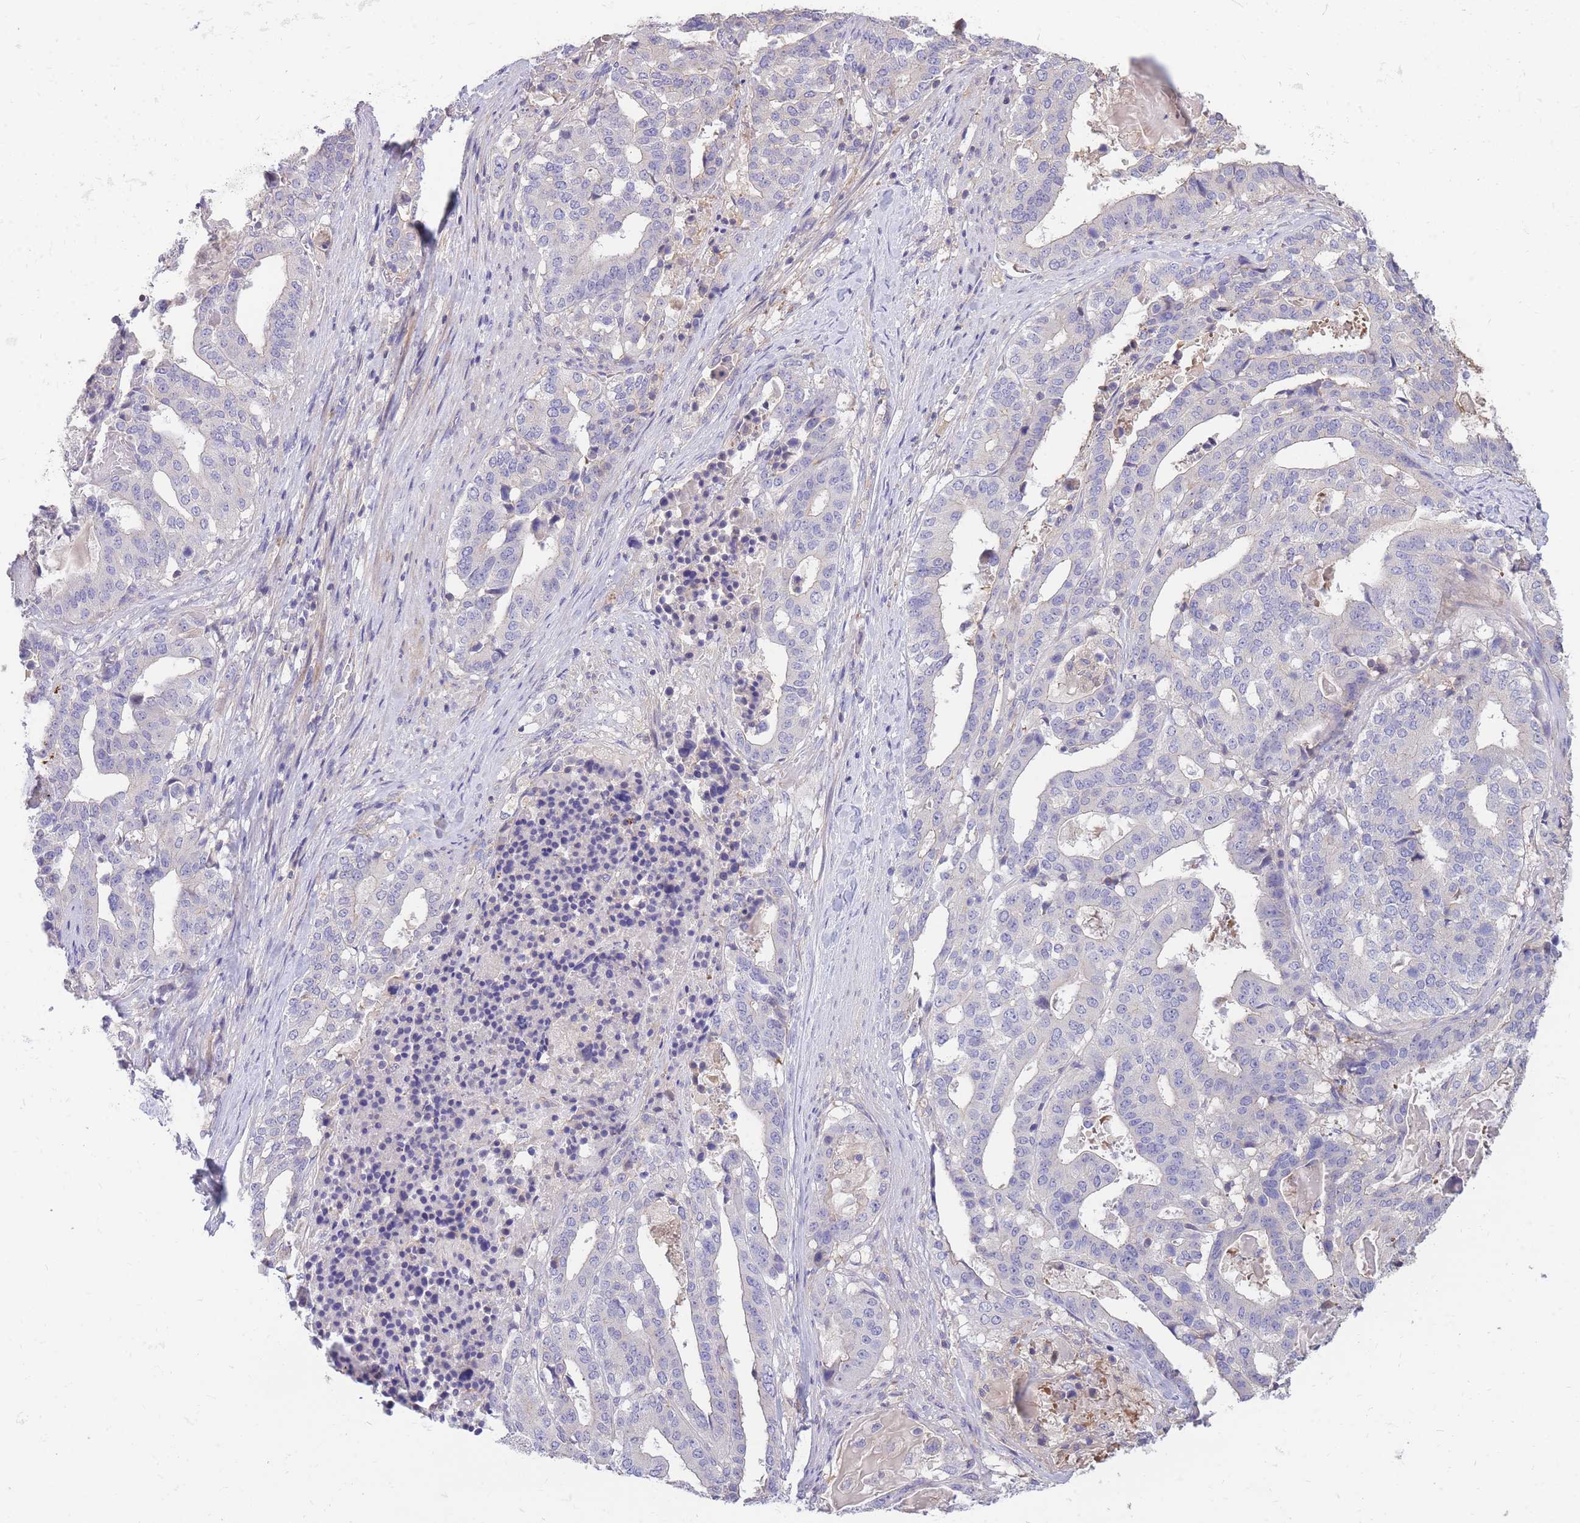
{"staining": {"intensity": "negative", "quantity": "none", "location": "none"}, "tissue": "stomach cancer", "cell_type": "Tumor cells", "image_type": "cancer", "snomed": [{"axis": "morphology", "description": "Adenocarcinoma, NOS"}, {"axis": "topography", "description": "Stomach"}], "caption": "Immunohistochemistry micrograph of human stomach cancer stained for a protein (brown), which displays no positivity in tumor cells. (DAB (3,3'-diaminobenzidine) IHC visualized using brightfield microscopy, high magnification).", "gene": "OR5T1", "patient": {"sex": "male", "age": 48}}